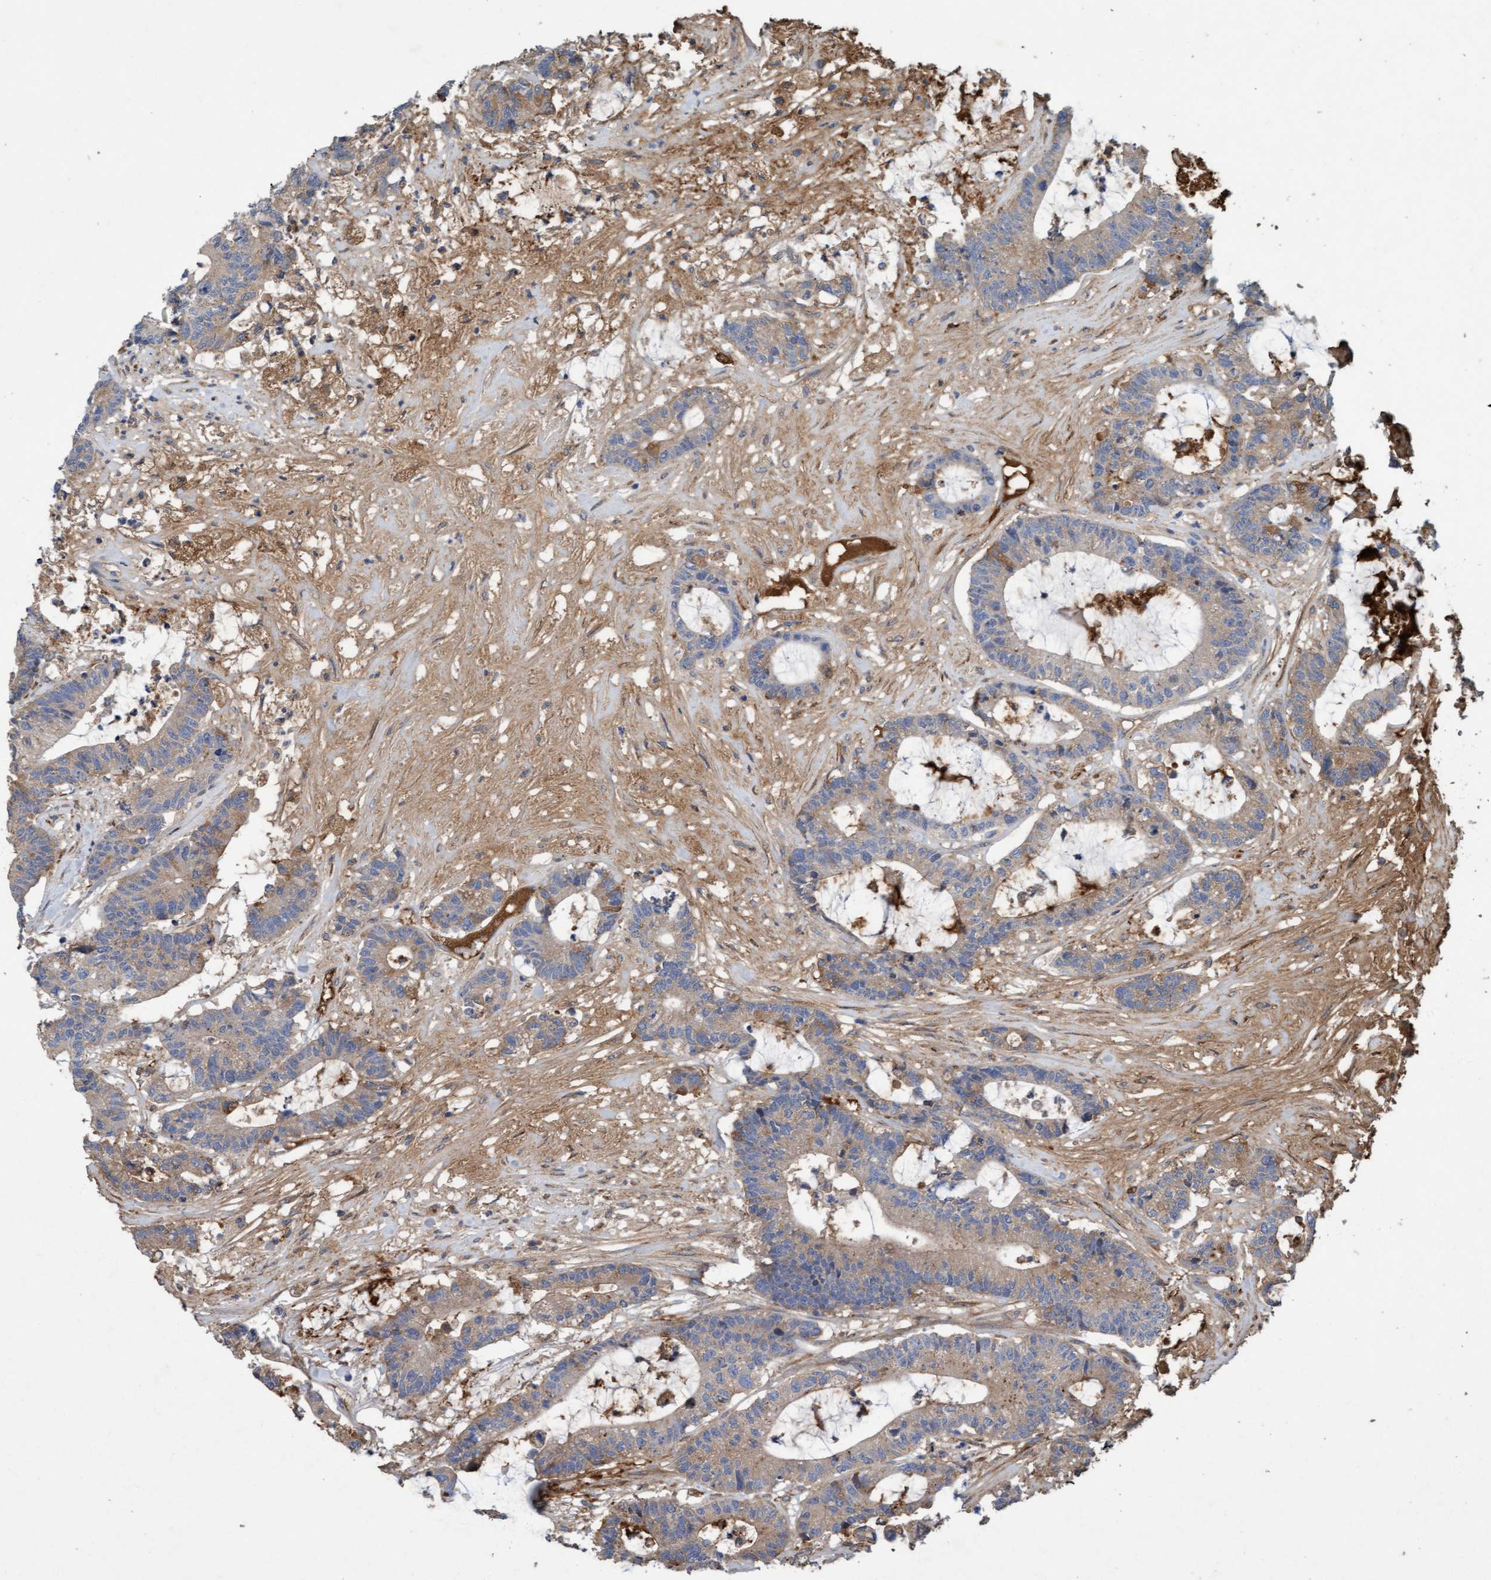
{"staining": {"intensity": "weak", "quantity": "25%-75%", "location": "cytoplasmic/membranous"}, "tissue": "colorectal cancer", "cell_type": "Tumor cells", "image_type": "cancer", "snomed": [{"axis": "morphology", "description": "Adenocarcinoma, NOS"}, {"axis": "topography", "description": "Colon"}], "caption": "Adenocarcinoma (colorectal) tissue exhibits weak cytoplasmic/membranous expression in approximately 25%-75% of tumor cells, visualized by immunohistochemistry. (DAB IHC with brightfield microscopy, high magnification).", "gene": "DDHD2", "patient": {"sex": "female", "age": 84}}